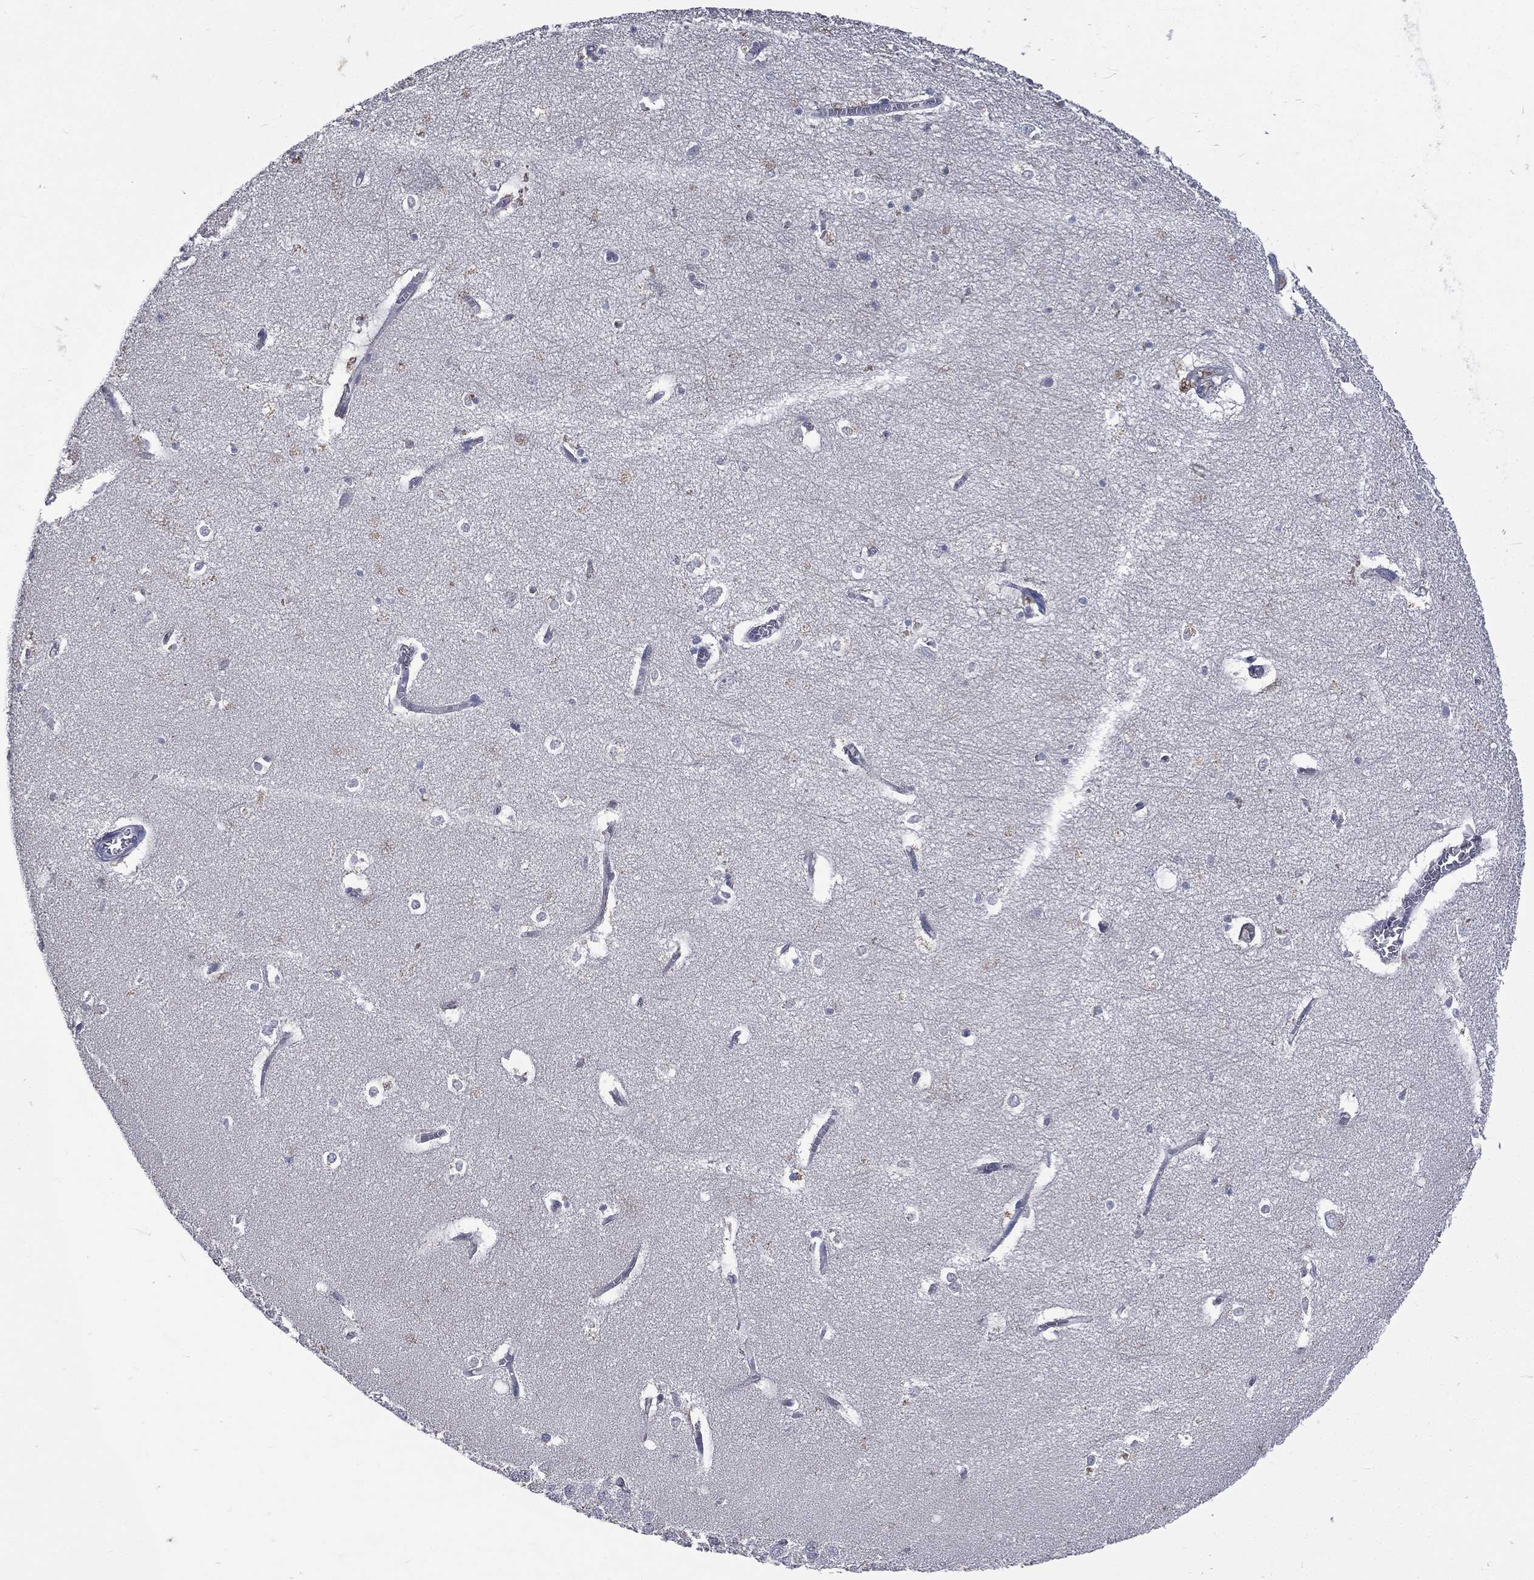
{"staining": {"intensity": "negative", "quantity": "none", "location": "none"}, "tissue": "hippocampus", "cell_type": "Glial cells", "image_type": "normal", "snomed": [{"axis": "morphology", "description": "Normal tissue, NOS"}, {"axis": "topography", "description": "Hippocampus"}], "caption": "A high-resolution image shows immunohistochemistry staining of unremarkable hippocampus, which demonstrates no significant expression in glial cells.", "gene": "CA12", "patient": {"sex": "female", "age": 64}}